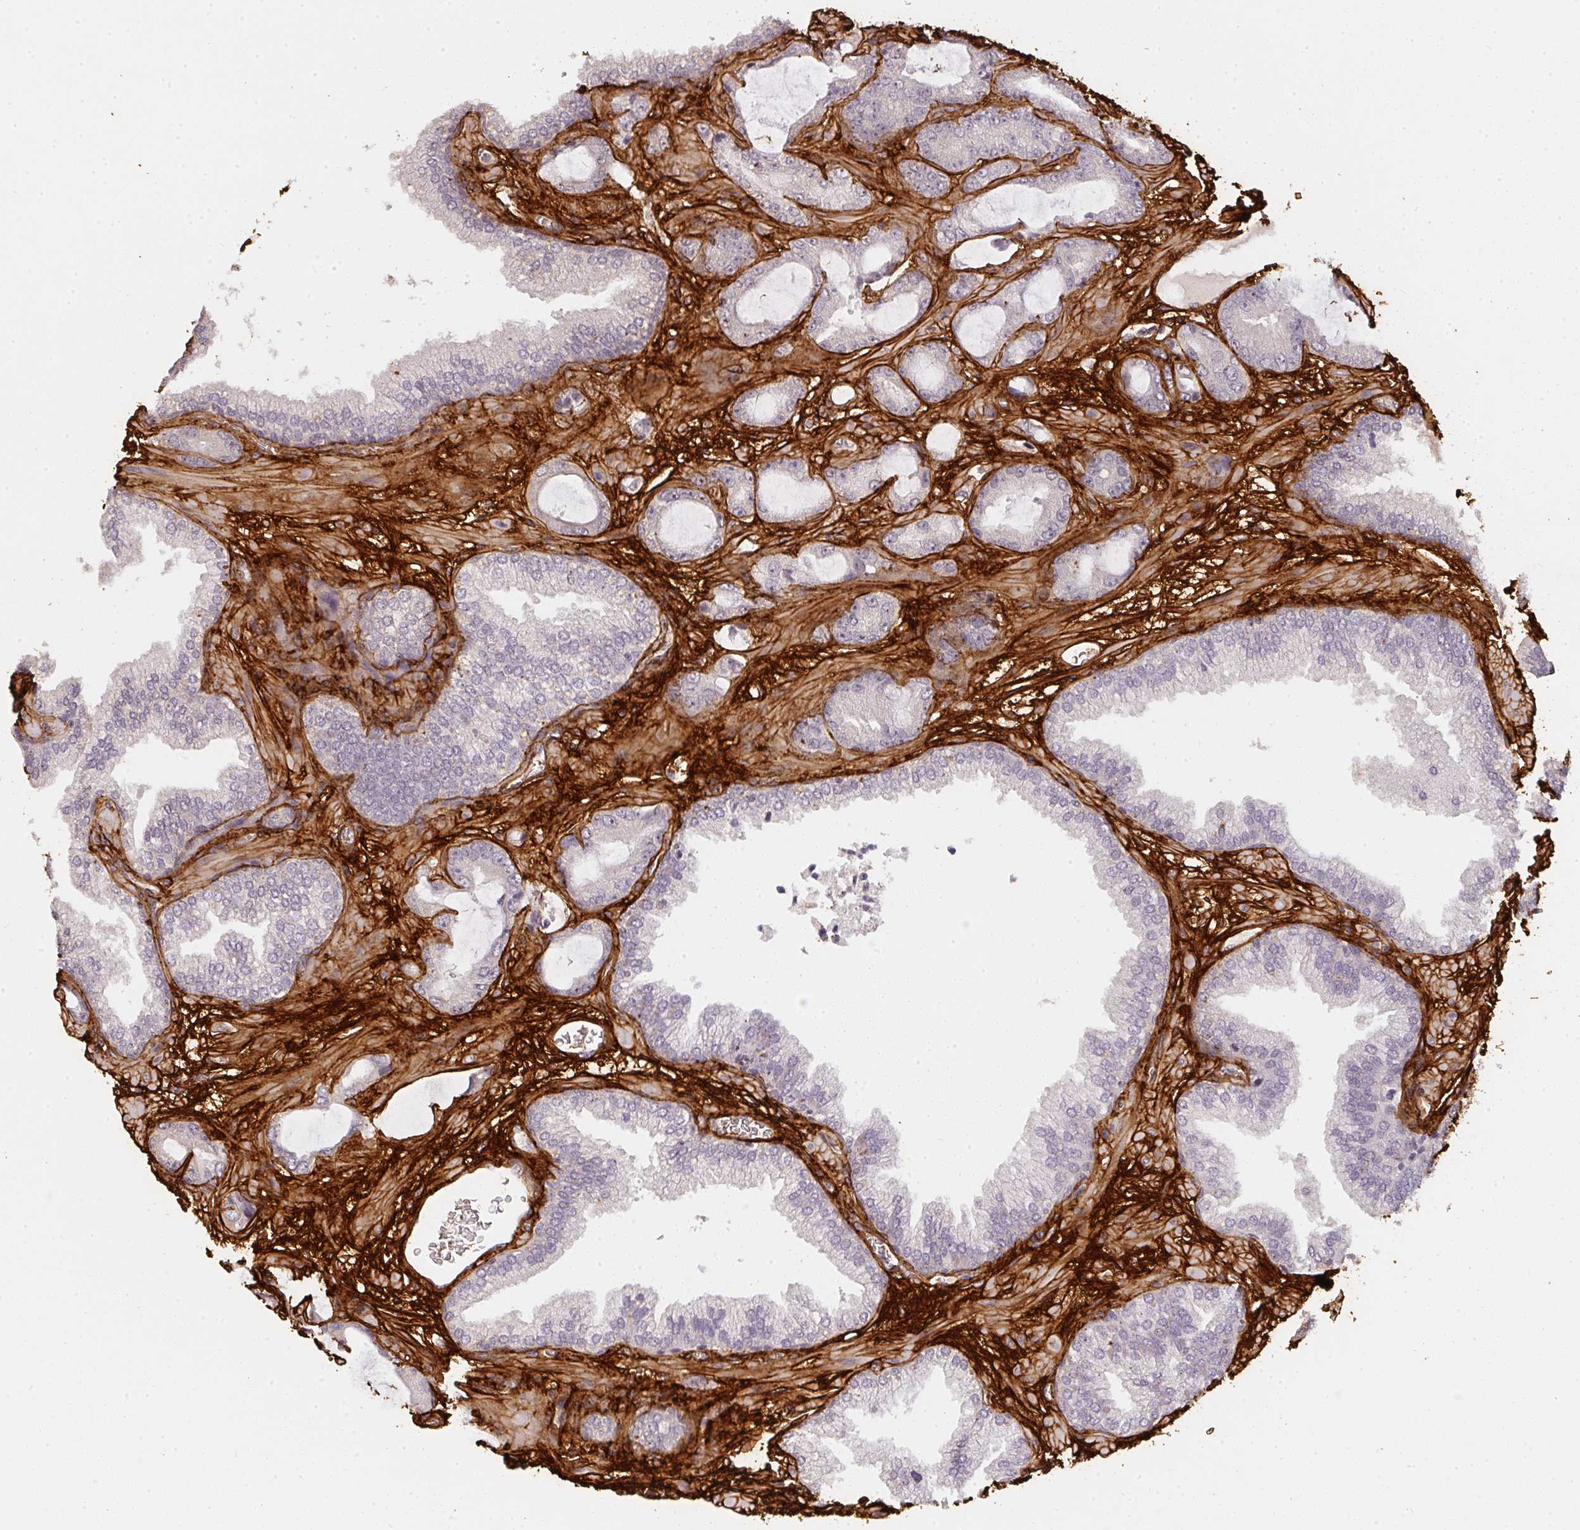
{"staining": {"intensity": "negative", "quantity": "none", "location": "none"}, "tissue": "prostate cancer", "cell_type": "Tumor cells", "image_type": "cancer", "snomed": [{"axis": "morphology", "description": "Adenocarcinoma, High grade"}, {"axis": "topography", "description": "Prostate"}], "caption": "A high-resolution histopathology image shows IHC staining of adenocarcinoma (high-grade) (prostate), which reveals no significant expression in tumor cells.", "gene": "COL3A1", "patient": {"sex": "male", "age": 68}}